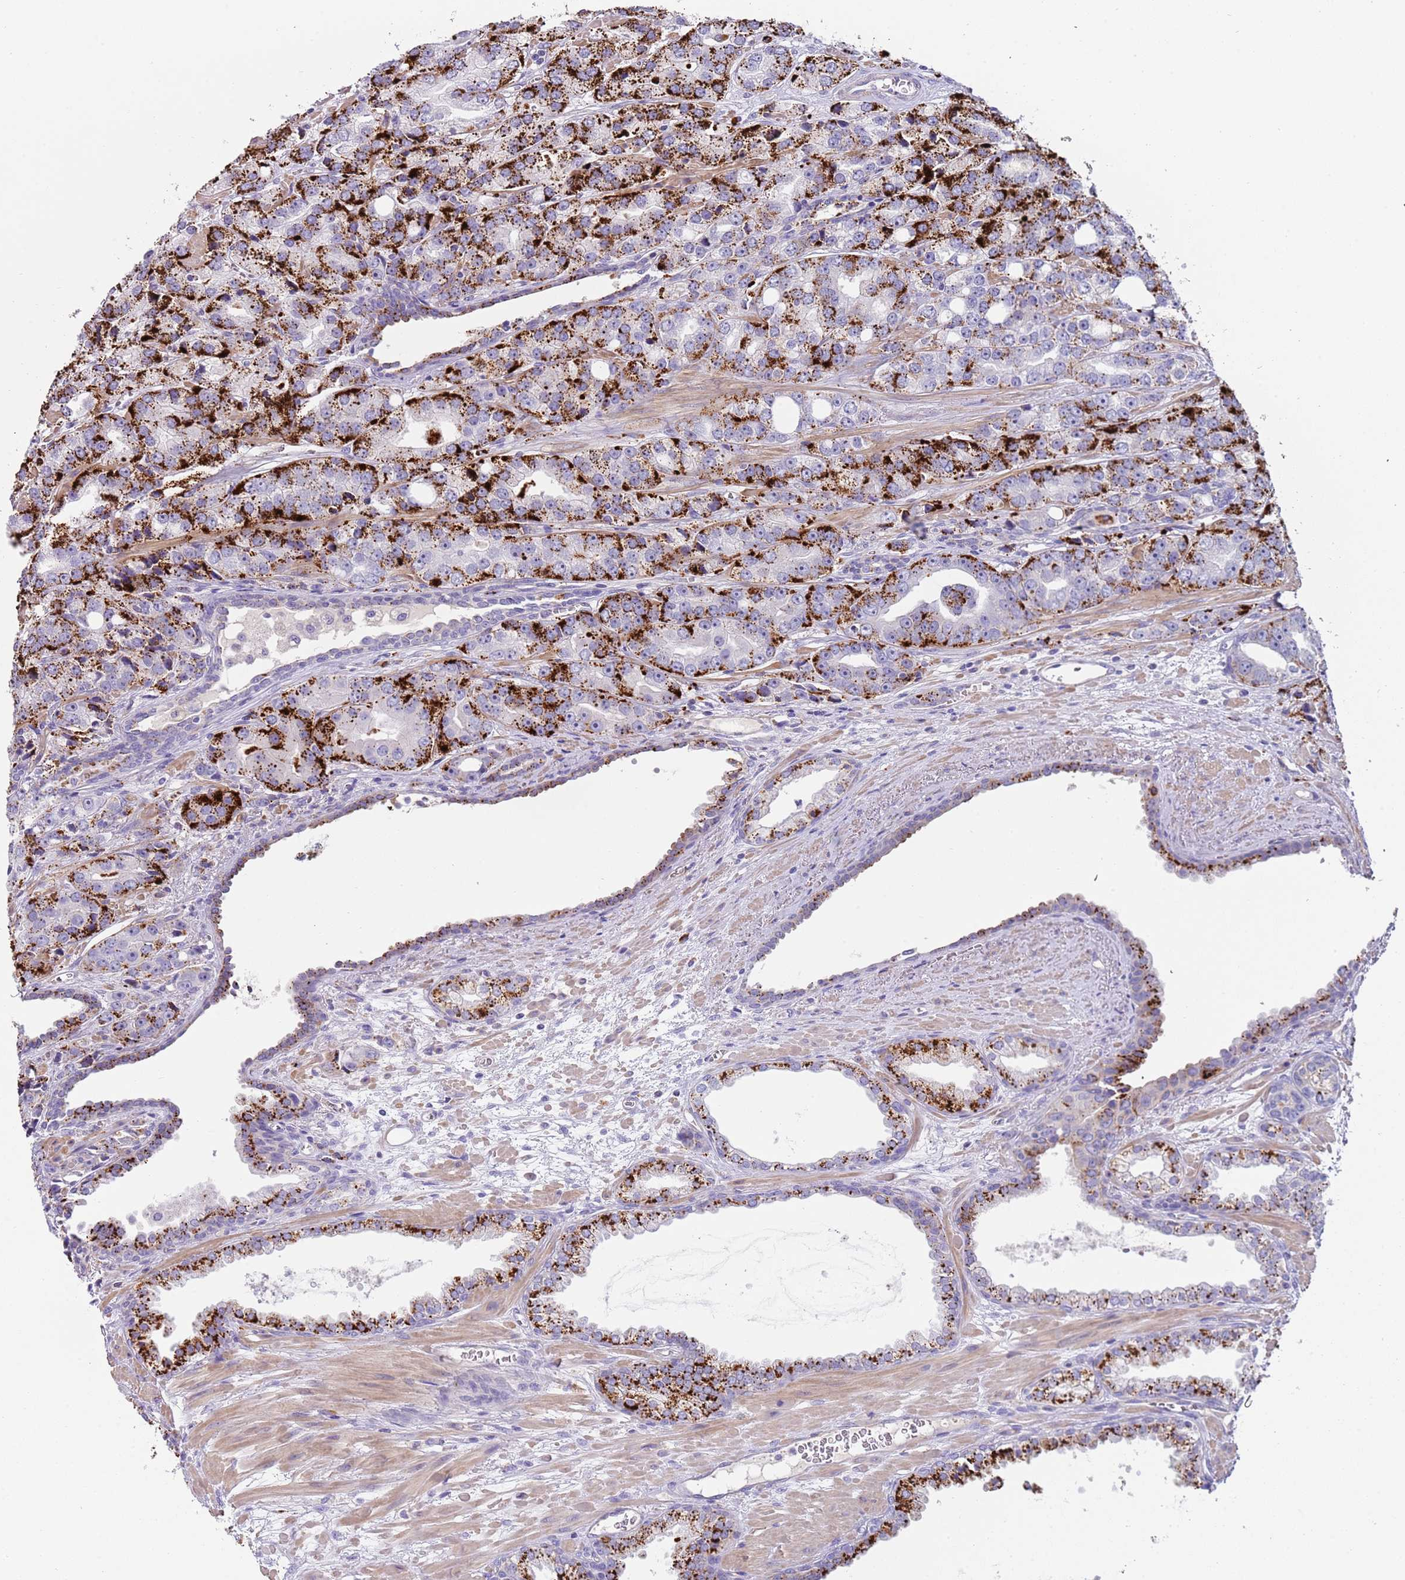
{"staining": {"intensity": "strong", "quantity": "25%-75%", "location": "cytoplasmic/membranous"}, "tissue": "prostate cancer", "cell_type": "Tumor cells", "image_type": "cancer", "snomed": [{"axis": "morphology", "description": "Adenocarcinoma, High grade"}, {"axis": "topography", "description": "Prostate"}], "caption": "This histopathology image reveals immunohistochemistry staining of human prostate cancer (adenocarcinoma (high-grade)), with high strong cytoplasmic/membranous staining in approximately 25%-75% of tumor cells.", "gene": "LRRN3", "patient": {"sex": "male", "age": 71}}